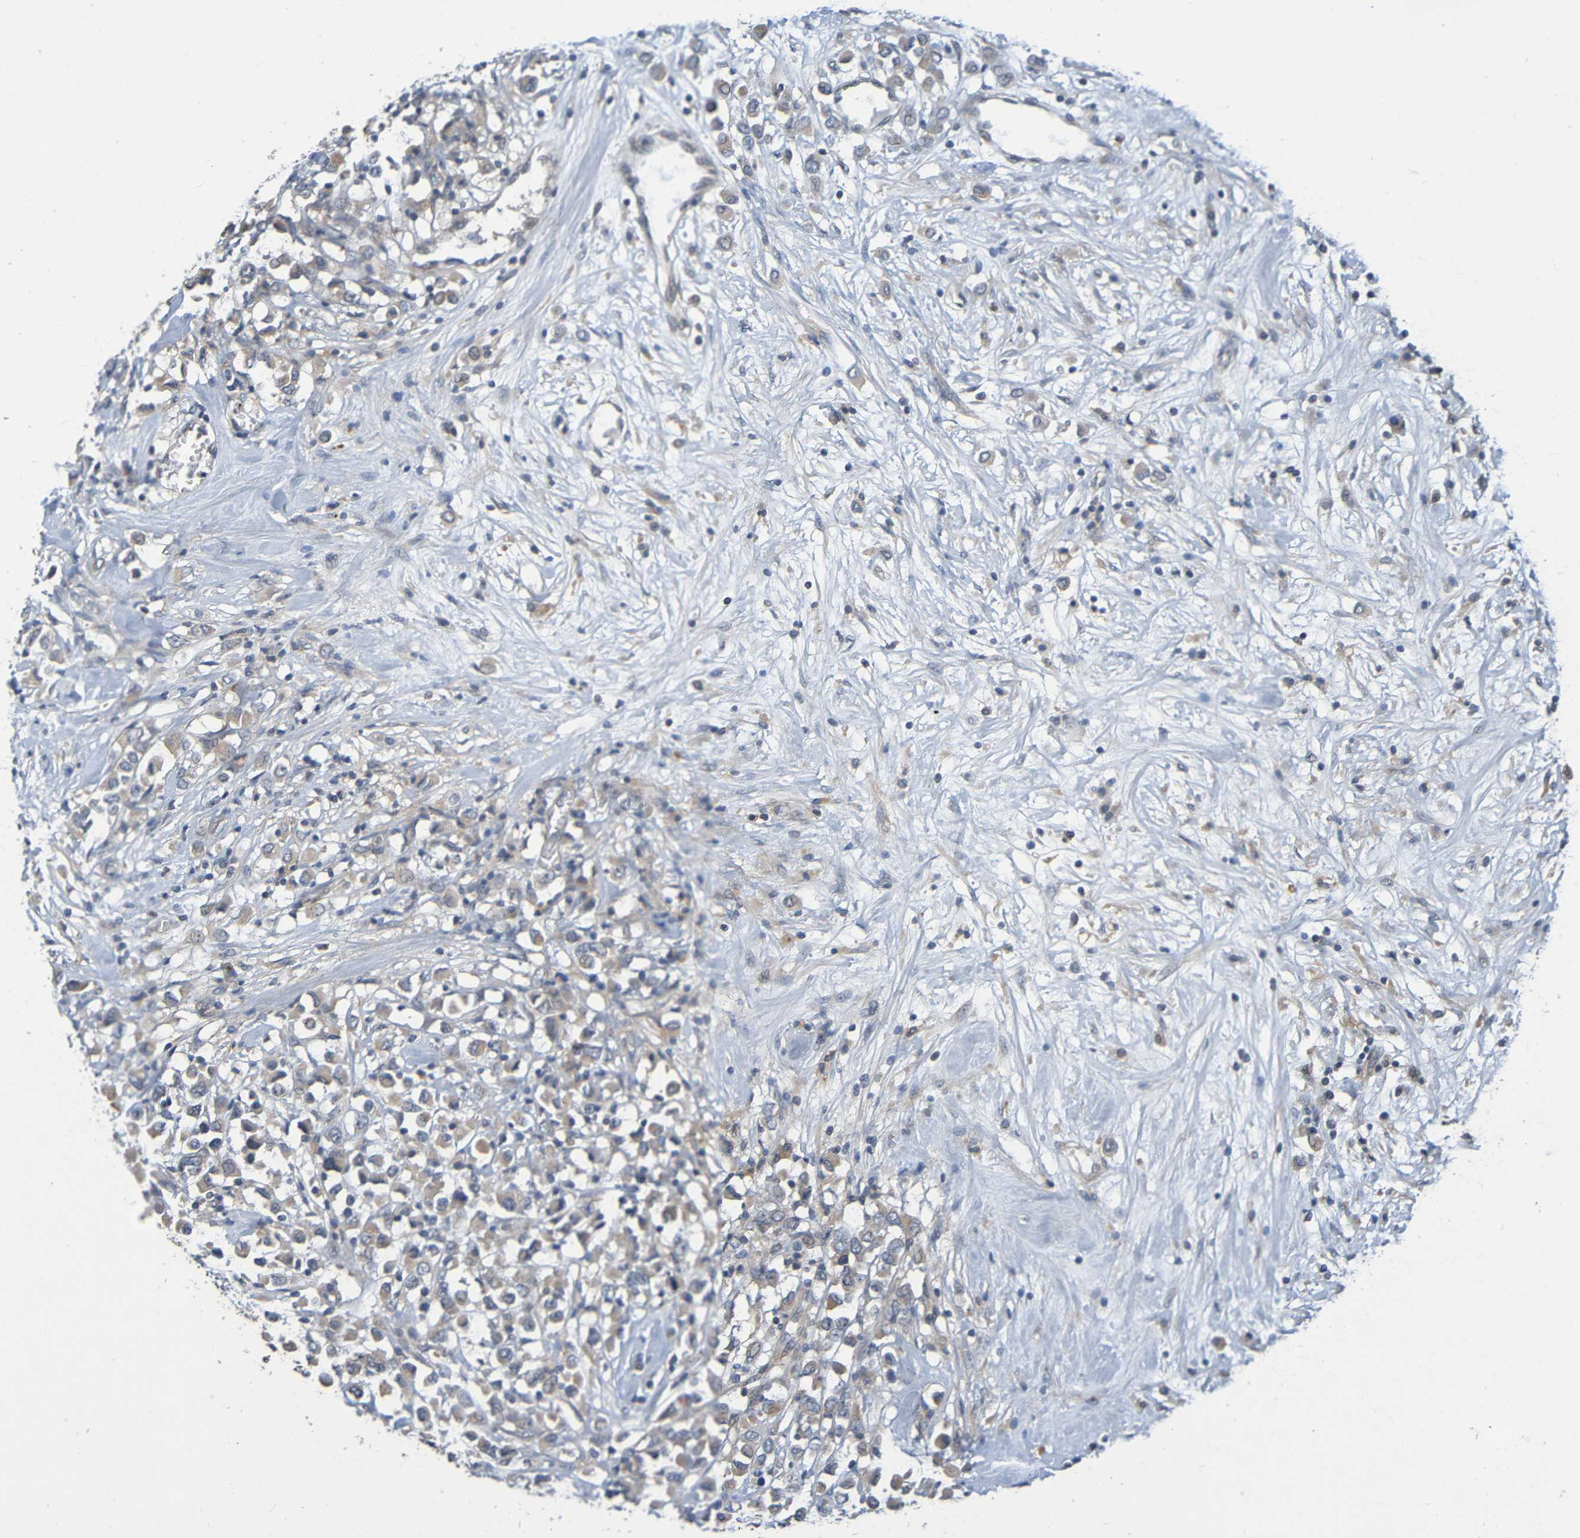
{"staining": {"intensity": "weak", "quantity": ">75%", "location": "cytoplasmic/membranous"}, "tissue": "breast cancer", "cell_type": "Tumor cells", "image_type": "cancer", "snomed": [{"axis": "morphology", "description": "Duct carcinoma"}, {"axis": "topography", "description": "Breast"}], "caption": "Protein expression analysis of infiltrating ductal carcinoma (breast) reveals weak cytoplasmic/membranous positivity in about >75% of tumor cells. The staining was performed using DAB to visualize the protein expression in brown, while the nuclei were stained in blue with hematoxylin (Magnification: 20x).", "gene": "CYP4F2", "patient": {"sex": "female", "age": 61}}